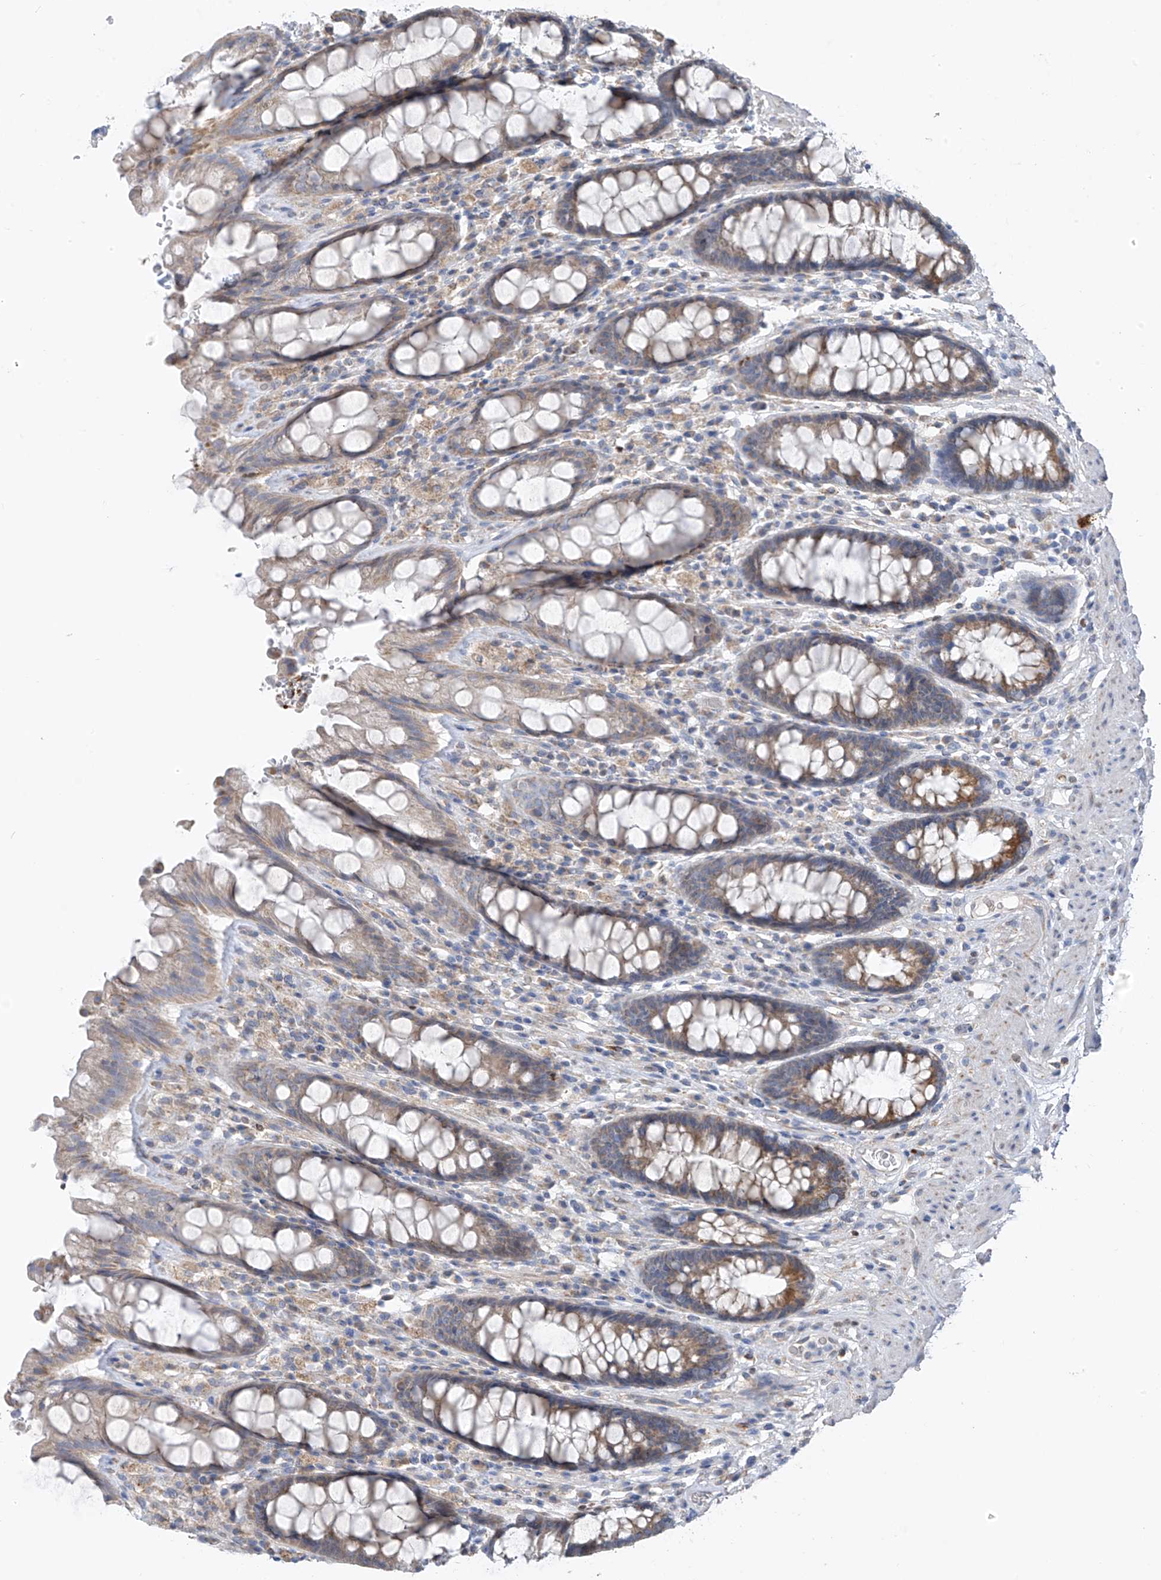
{"staining": {"intensity": "moderate", "quantity": "25%-75%", "location": "cytoplasmic/membranous"}, "tissue": "rectum", "cell_type": "Glandular cells", "image_type": "normal", "snomed": [{"axis": "morphology", "description": "Normal tissue, NOS"}, {"axis": "topography", "description": "Rectum"}], "caption": "Immunohistochemical staining of unremarkable human rectum exhibits medium levels of moderate cytoplasmic/membranous expression in about 25%-75% of glandular cells.", "gene": "EOMES", "patient": {"sex": "male", "age": 64}}